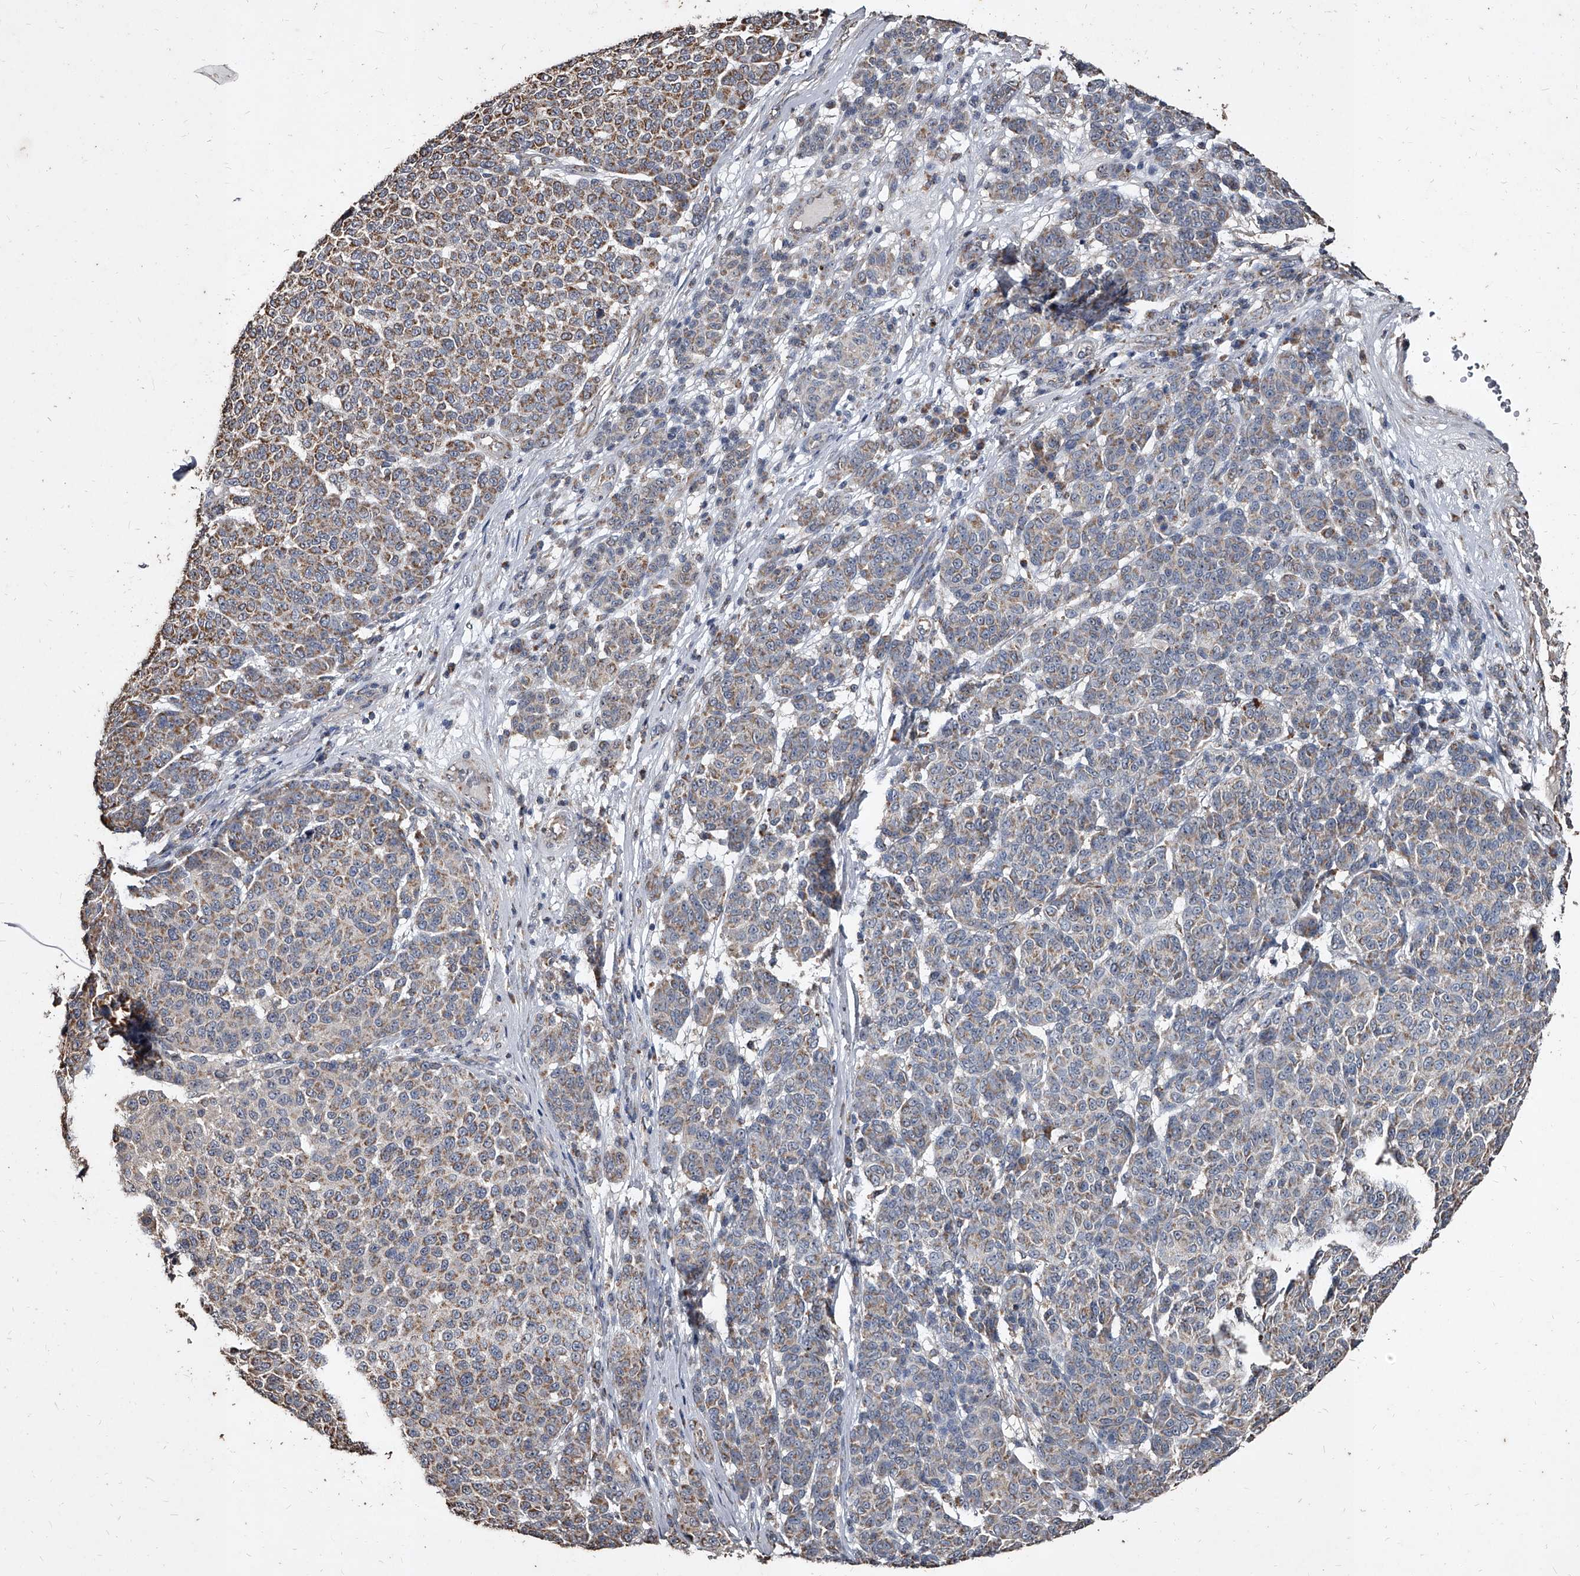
{"staining": {"intensity": "weak", "quantity": ">75%", "location": "cytoplasmic/membranous"}, "tissue": "melanoma", "cell_type": "Tumor cells", "image_type": "cancer", "snomed": [{"axis": "morphology", "description": "Malignant melanoma, NOS"}, {"axis": "topography", "description": "Skin"}], "caption": "DAB immunohistochemical staining of melanoma reveals weak cytoplasmic/membranous protein positivity in about >75% of tumor cells.", "gene": "GPR183", "patient": {"sex": "male", "age": 59}}